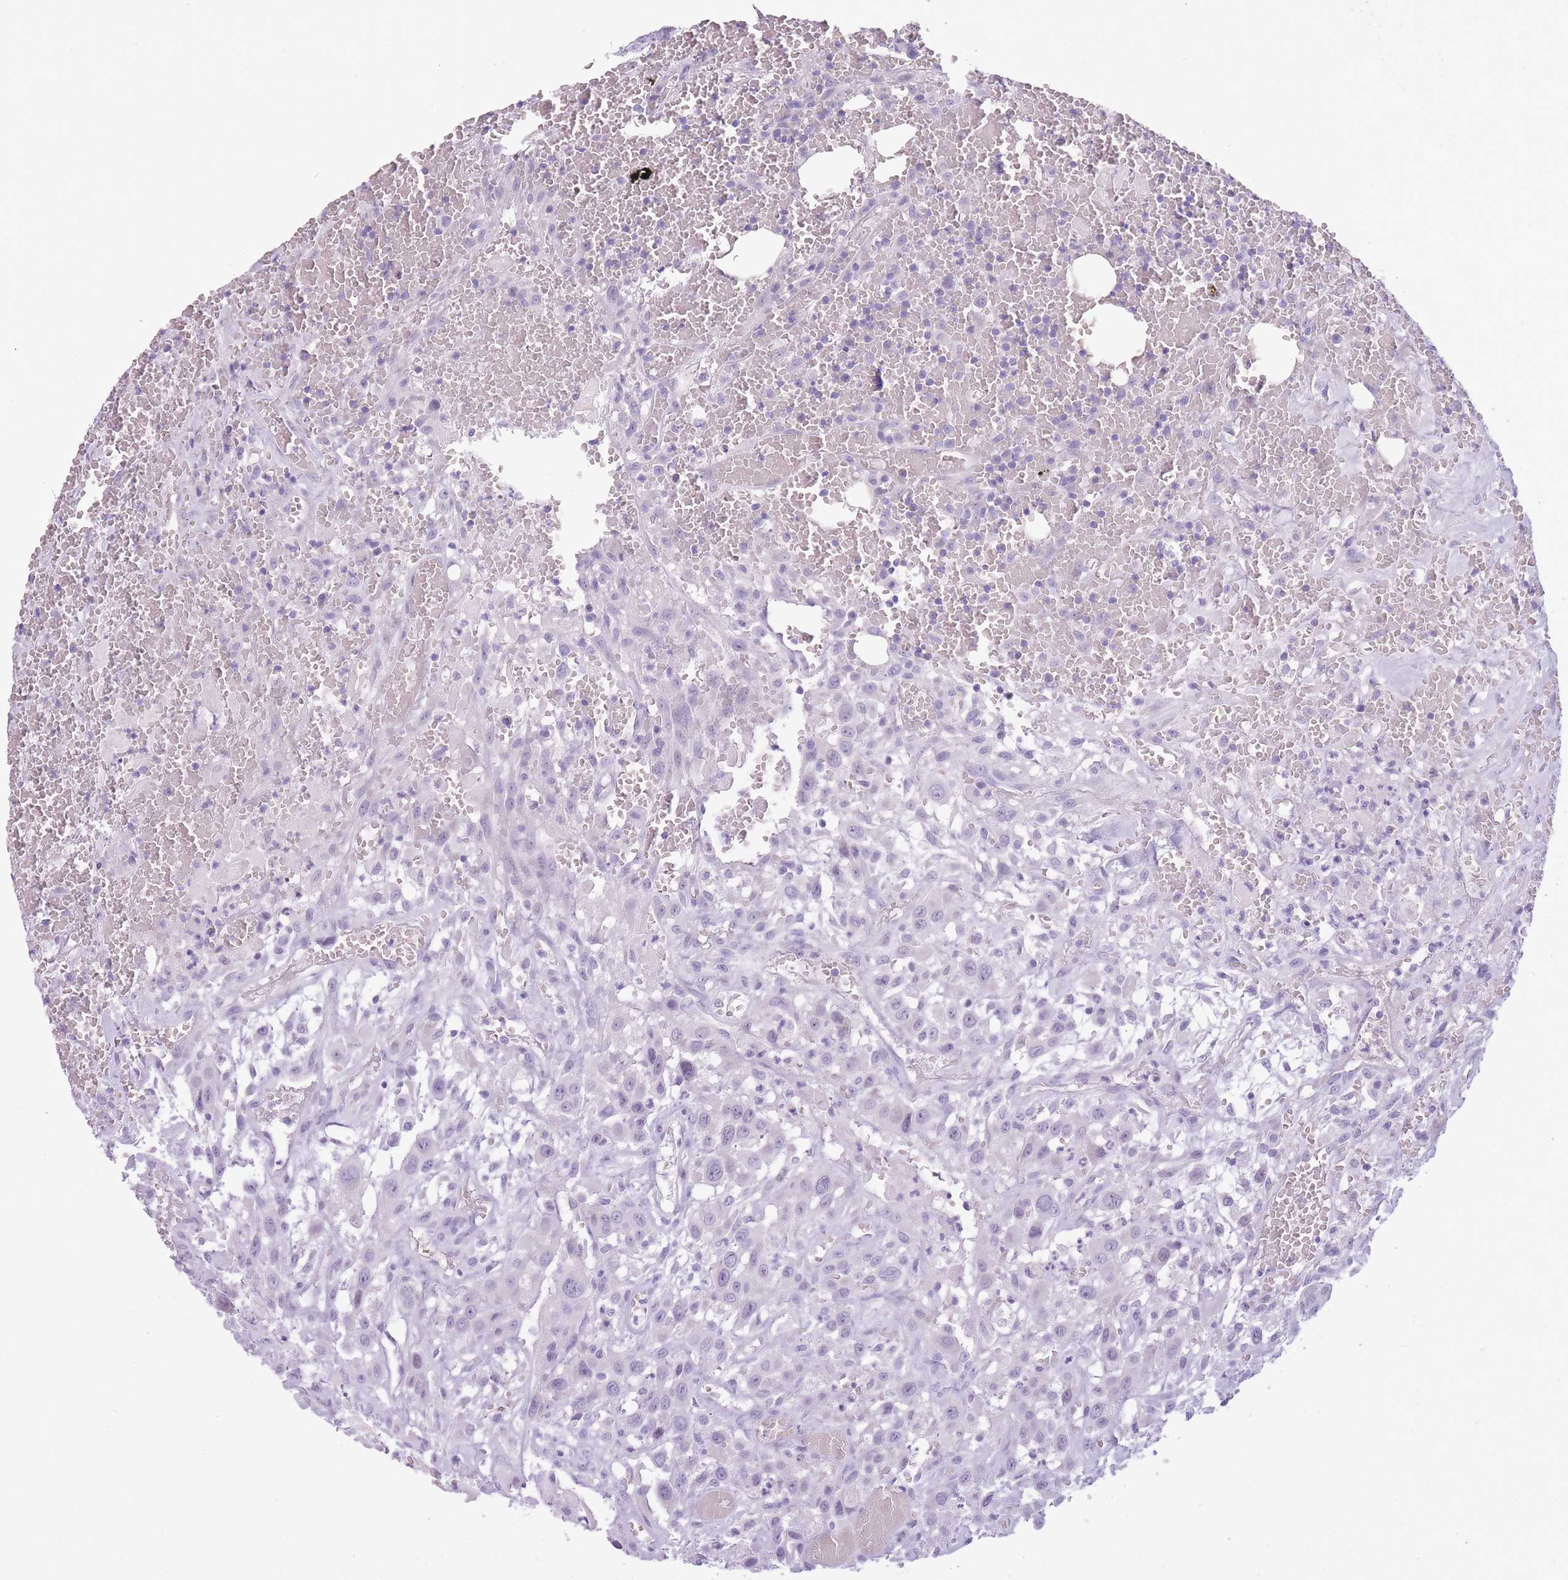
{"staining": {"intensity": "negative", "quantity": "none", "location": "none"}, "tissue": "head and neck cancer", "cell_type": "Tumor cells", "image_type": "cancer", "snomed": [{"axis": "morphology", "description": "Squamous cell carcinoma, NOS"}, {"axis": "topography", "description": "Head-Neck"}], "caption": "Photomicrograph shows no protein expression in tumor cells of head and neck cancer (squamous cell carcinoma) tissue.", "gene": "GOLGA6D", "patient": {"sex": "male", "age": 81}}